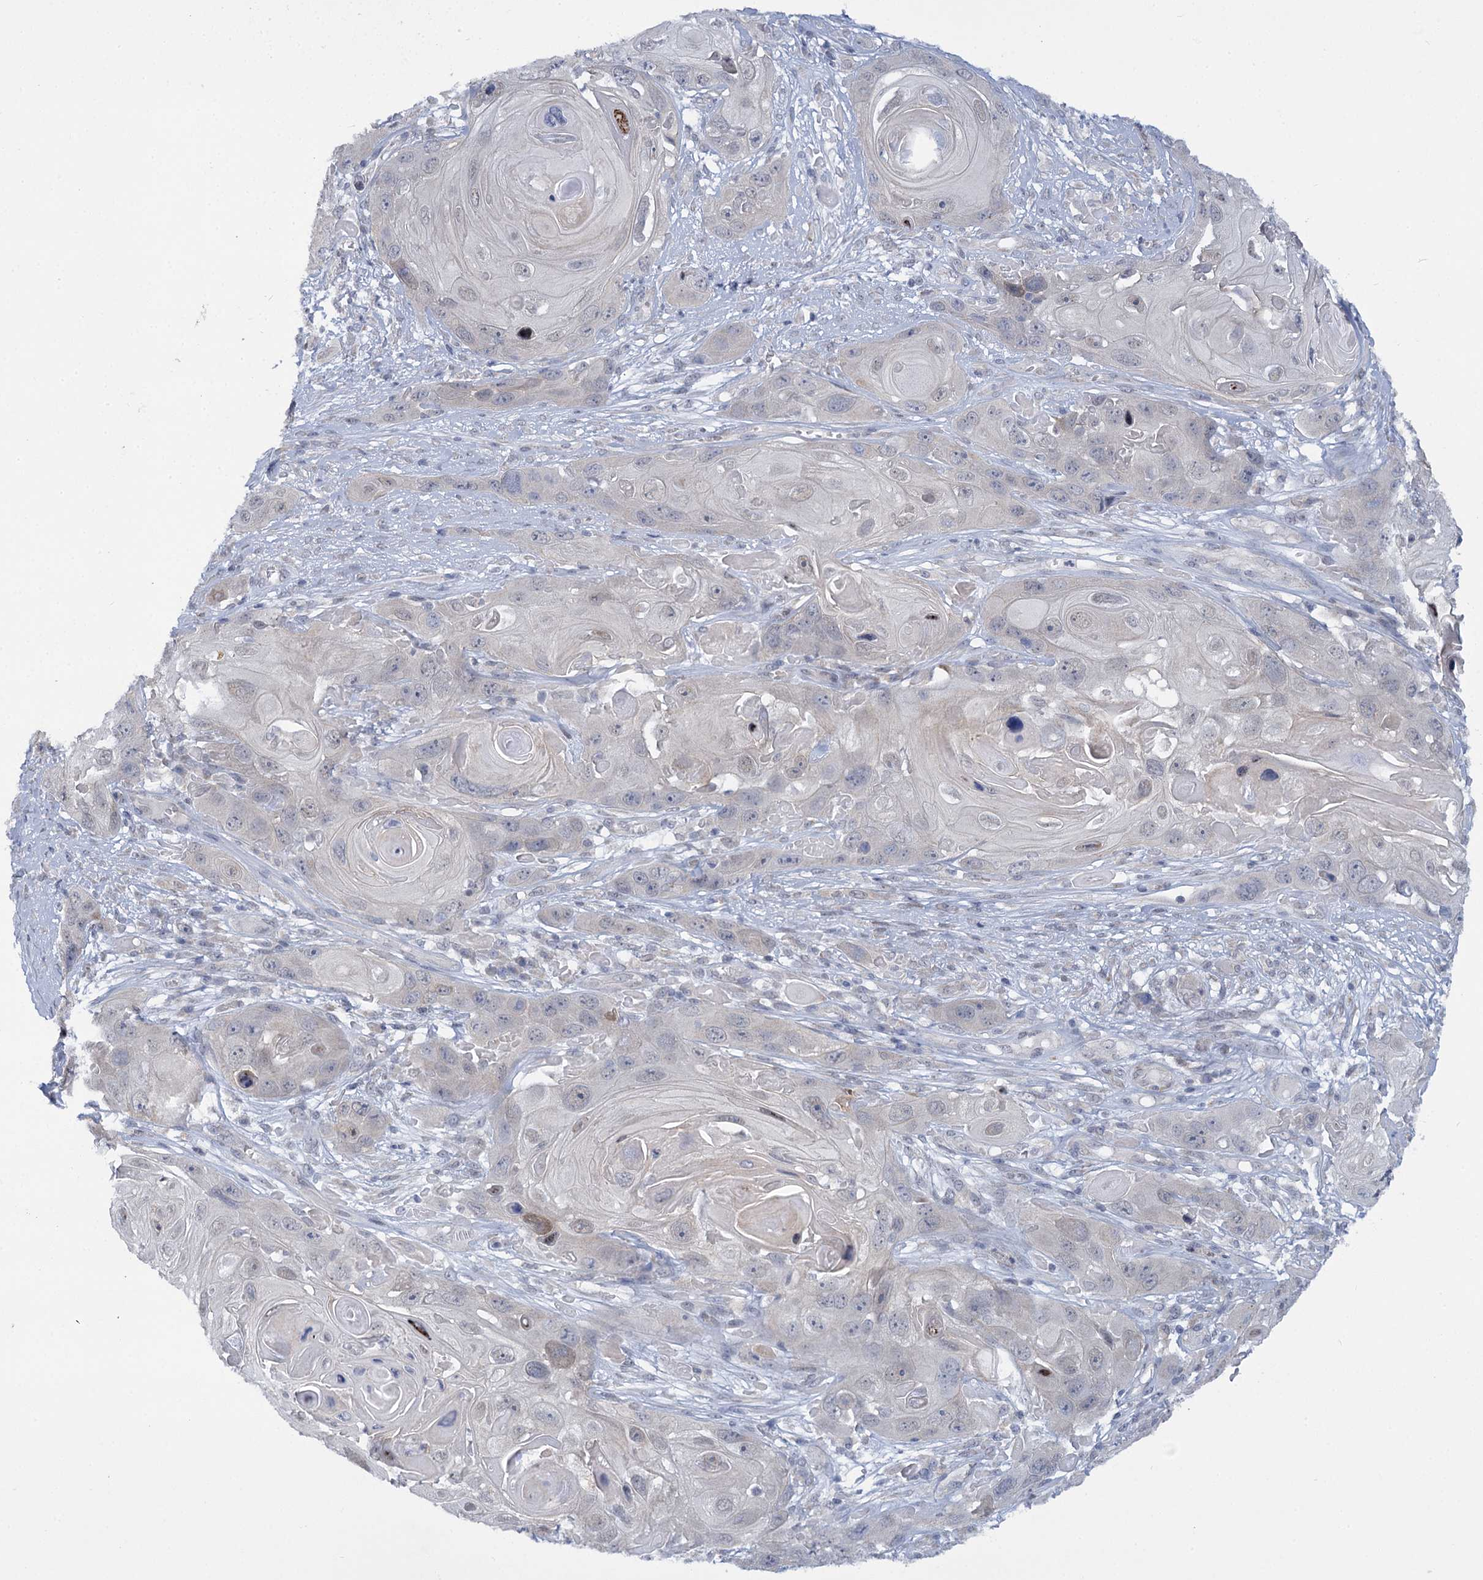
{"staining": {"intensity": "negative", "quantity": "none", "location": "none"}, "tissue": "skin cancer", "cell_type": "Tumor cells", "image_type": "cancer", "snomed": [{"axis": "morphology", "description": "Squamous cell carcinoma, NOS"}, {"axis": "topography", "description": "Skin"}], "caption": "Skin cancer was stained to show a protein in brown. There is no significant positivity in tumor cells.", "gene": "MBLAC2", "patient": {"sex": "male", "age": 55}}